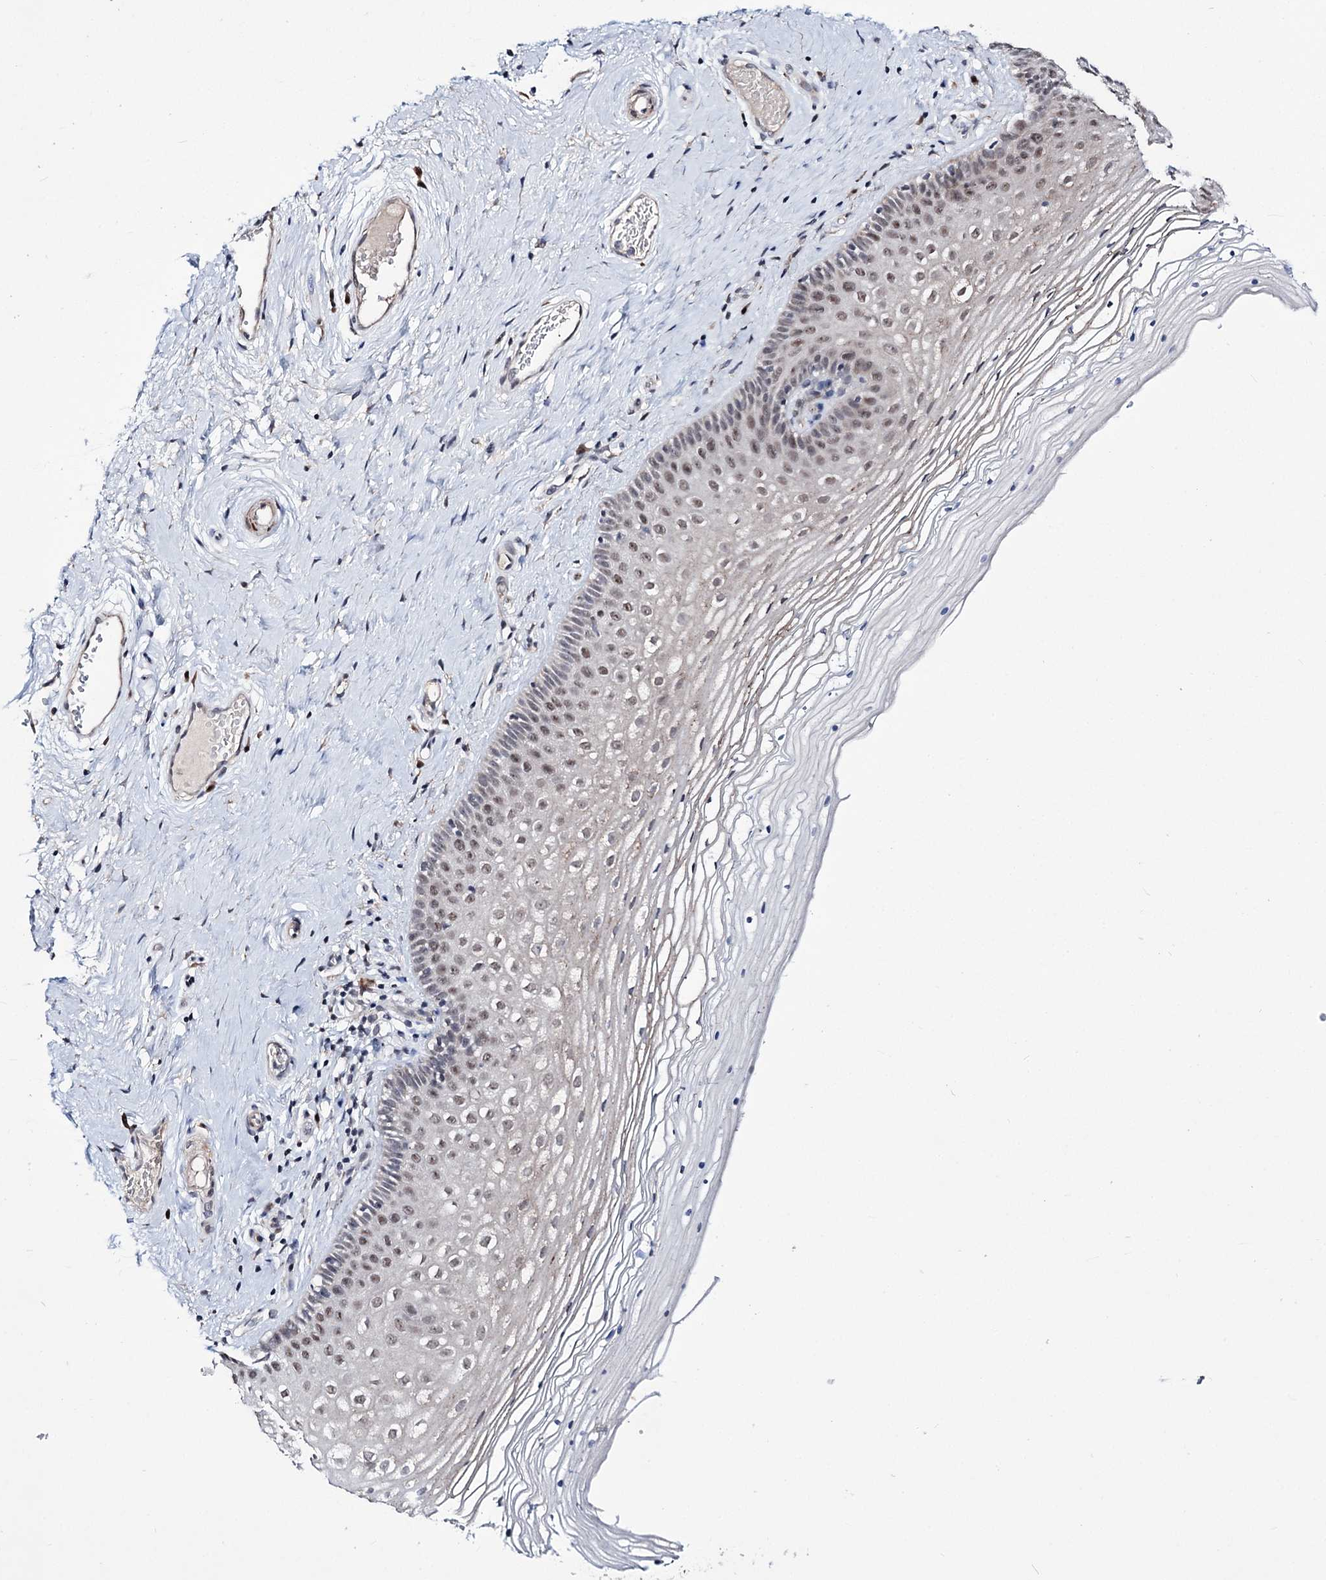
{"staining": {"intensity": "weak", "quantity": "<25%", "location": "nuclear"}, "tissue": "vagina", "cell_type": "Squamous epithelial cells", "image_type": "normal", "snomed": [{"axis": "morphology", "description": "Normal tissue, NOS"}, {"axis": "topography", "description": "Vagina"}], "caption": "Squamous epithelial cells show no significant protein staining in unremarkable vagina. (IHC, brightfield microscopy, high magnification).", "gene": "PPRC1", "patient": {"sex": "female", "age": 46}}